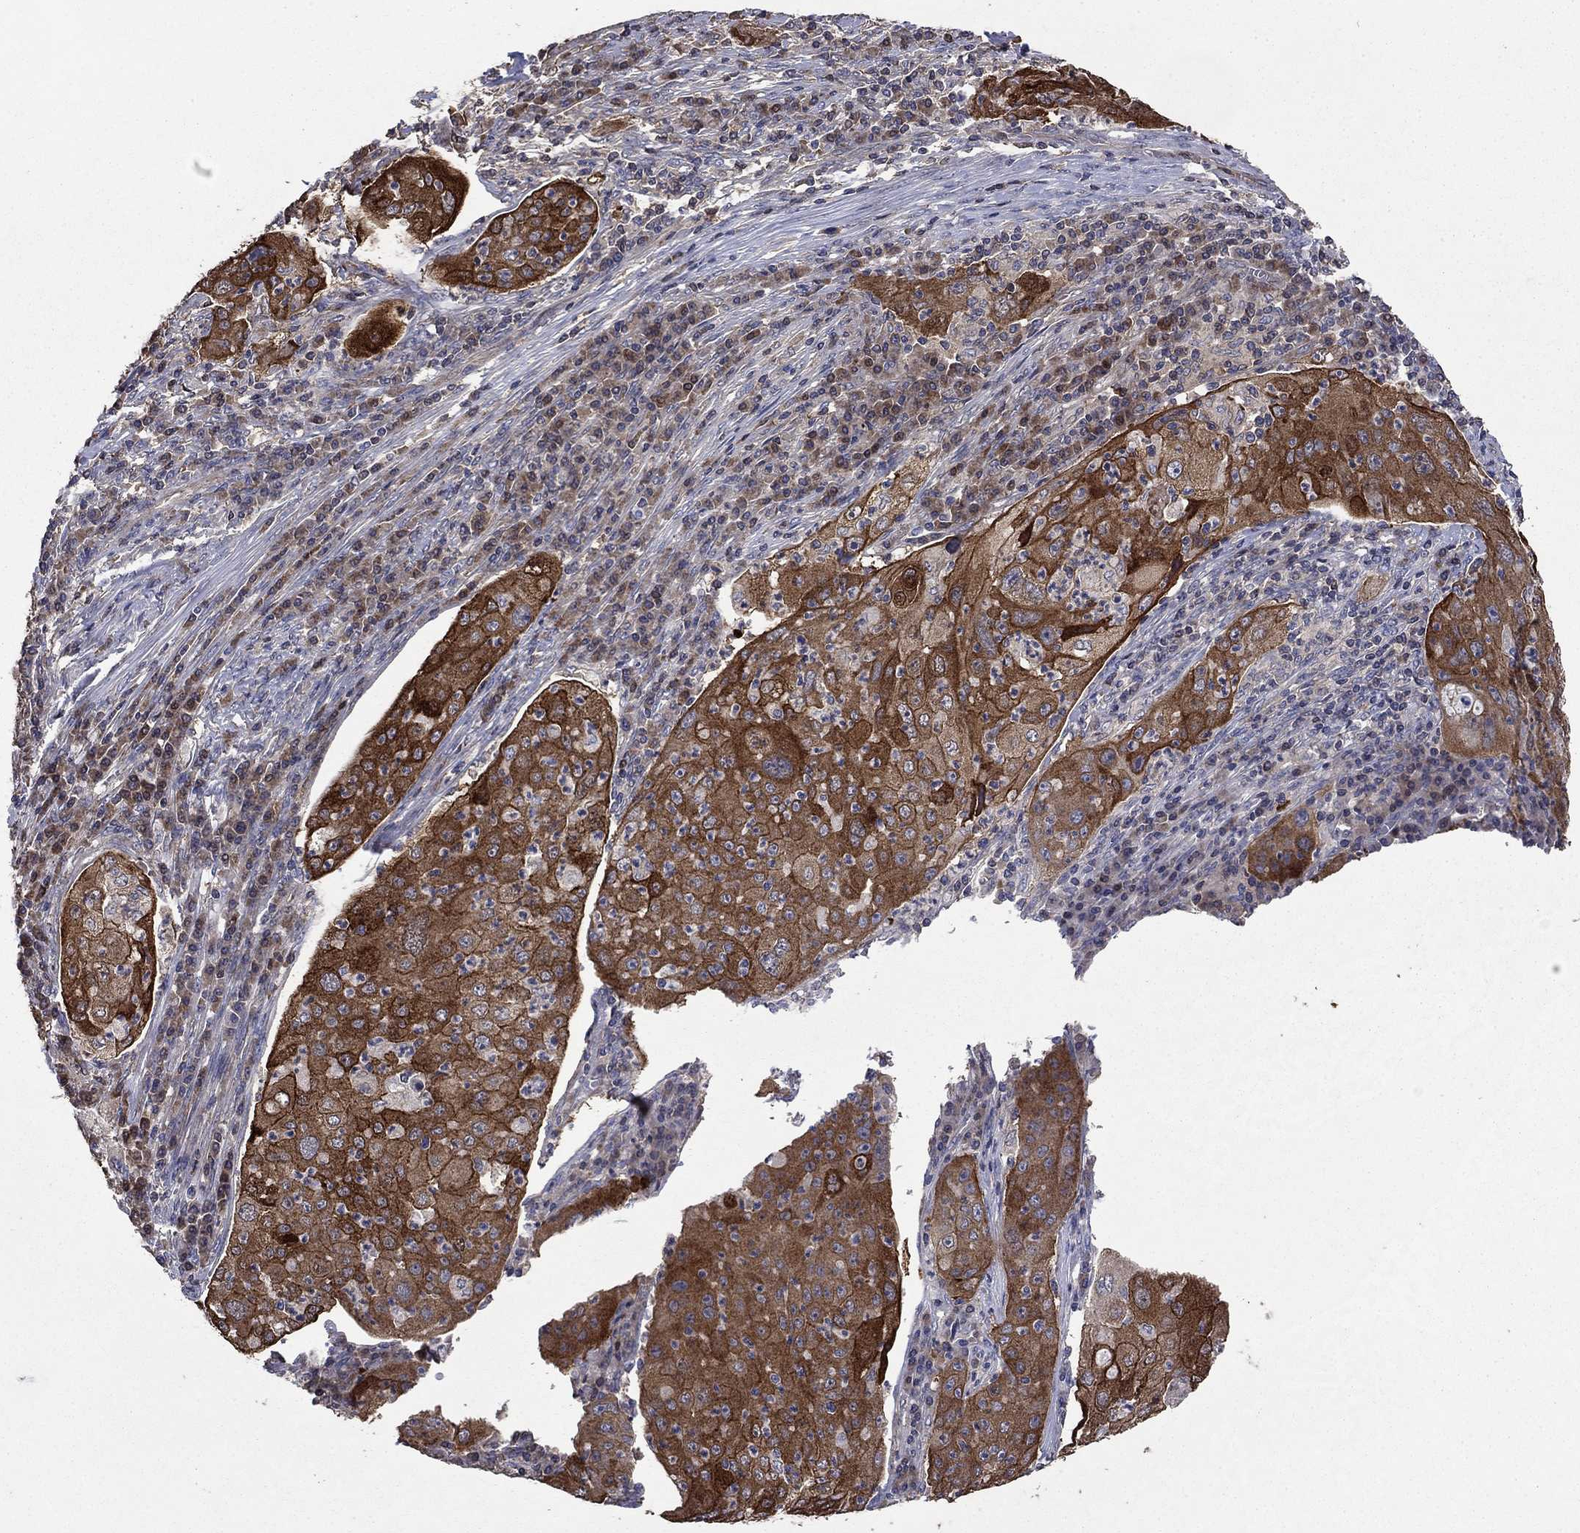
{"staining": {"intensity": "strong", "quantity": ">75%", "location": "cytoplasmic/membranous"}, "tissue": "lung cancer", "cell_type": "Tumor cells", "image_type": "cancer", "snomed": [{"axis": "morphology", "description": "Squamous cell carcinoma, NOS"}, {"axis": "topography", "description": "Lung"}], "caption": "This is a photomicrograph of IHC staining of squamous cell carcinoma (lung), which shows strong expression in the cytoplasmic/membranous of tumor cells.", "gene": "DVL1", "patient": {"sex": "female", "age": 59}}